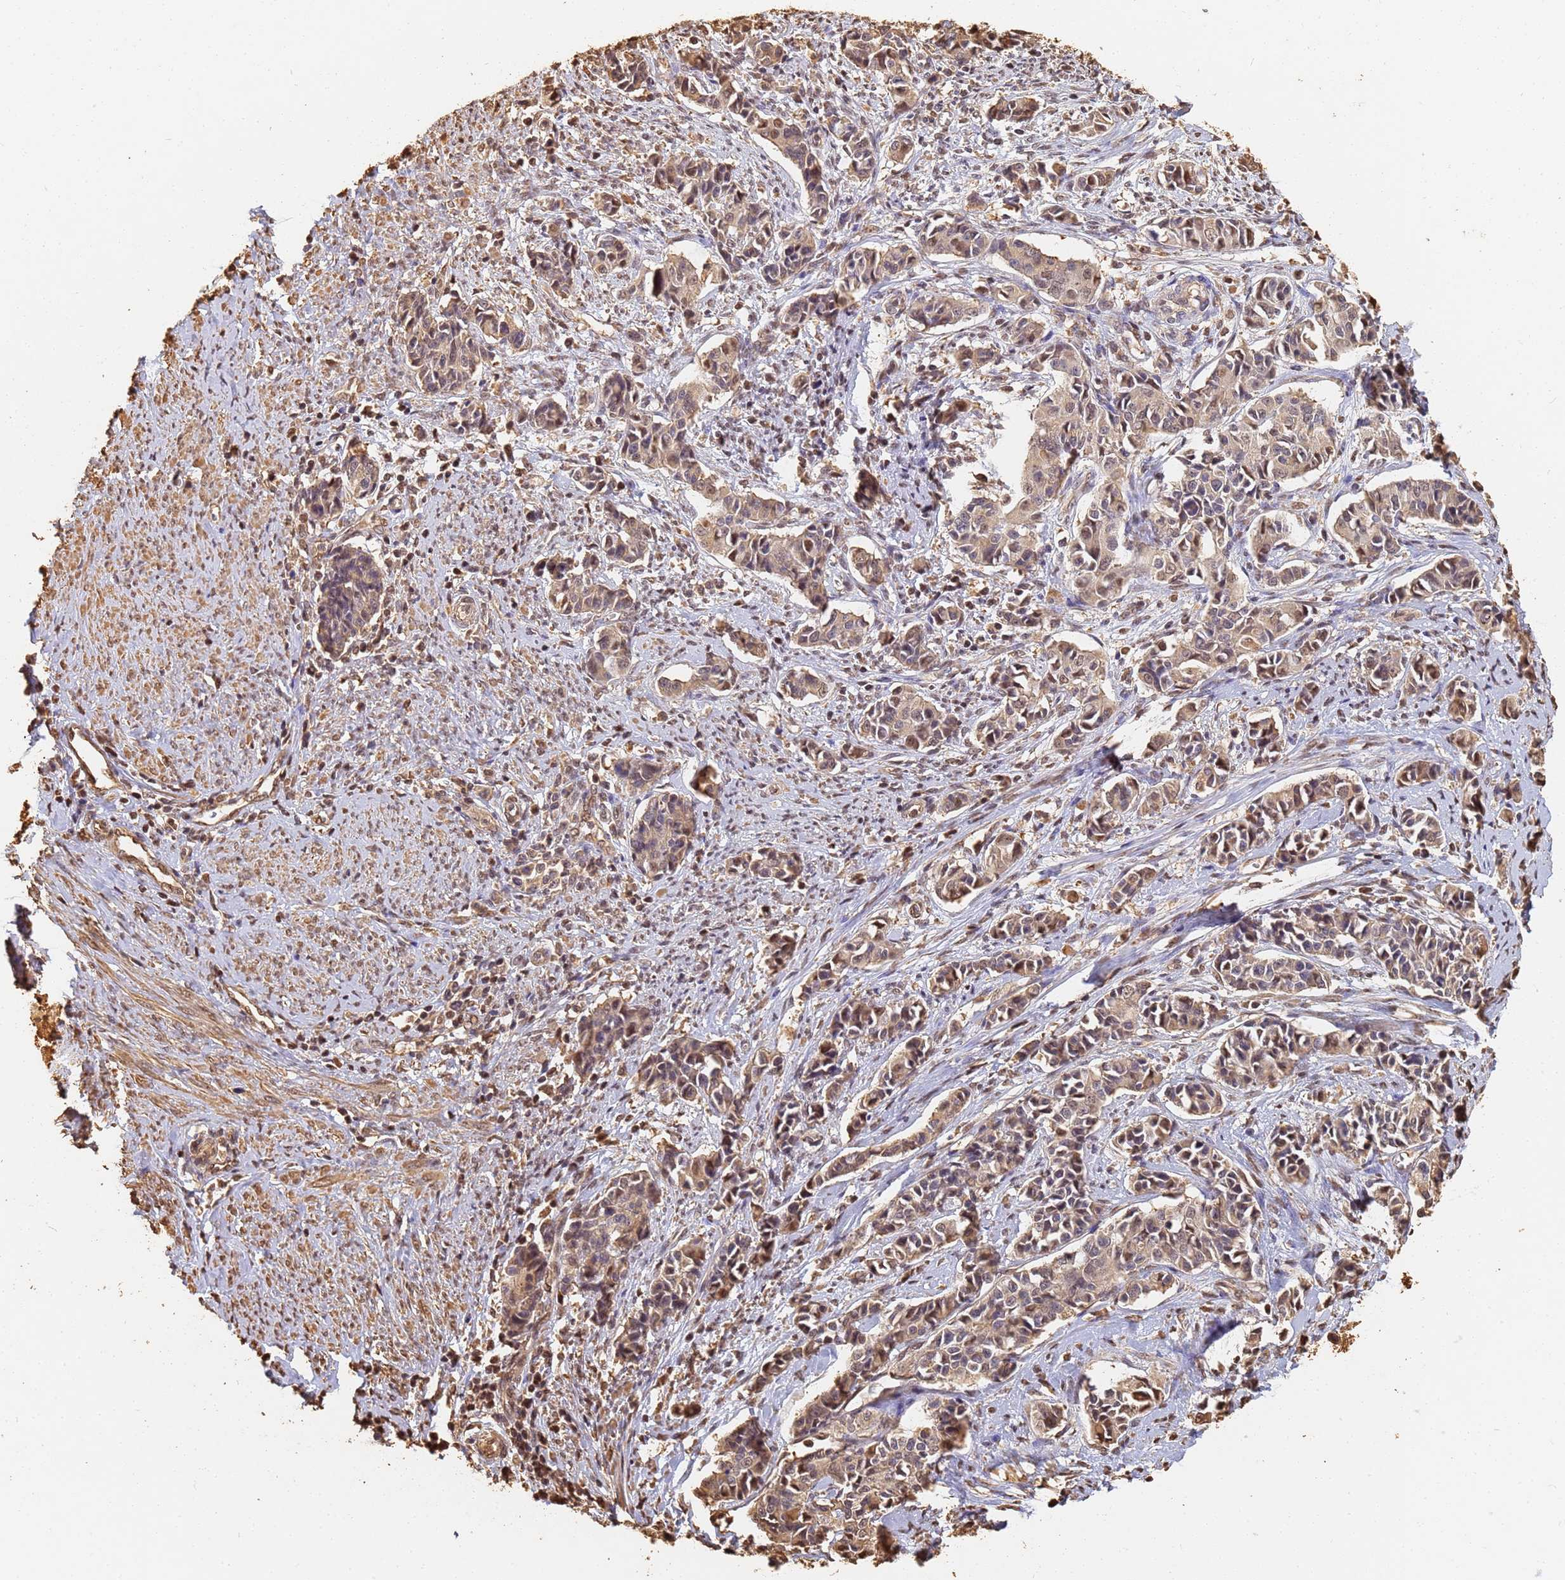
{"staining": {"intensity": "weak", "quantity": "25%-75%", "location": "cytoplasmic/membranous,nuclear"}, "tissue": "cervical cancer", "cell_type": "Tumor cells", "image_type": "cancer", "snomed": [{"axis": "morphology", "description": "Normal tissue, NOS"}, {"axis": "morphology", "description": "Squamous cell carcinoma, NOS"}, {"axis": "topography", "description": "Cervix"}], "caption": "Protein staining reveals weak cytoplasmic/membranous and nuclear expression in approximately 25%-75% of tumor cells in cervical cancer.", "gene": "JAK2", "patient": {"sex": "female", "age": 35}}